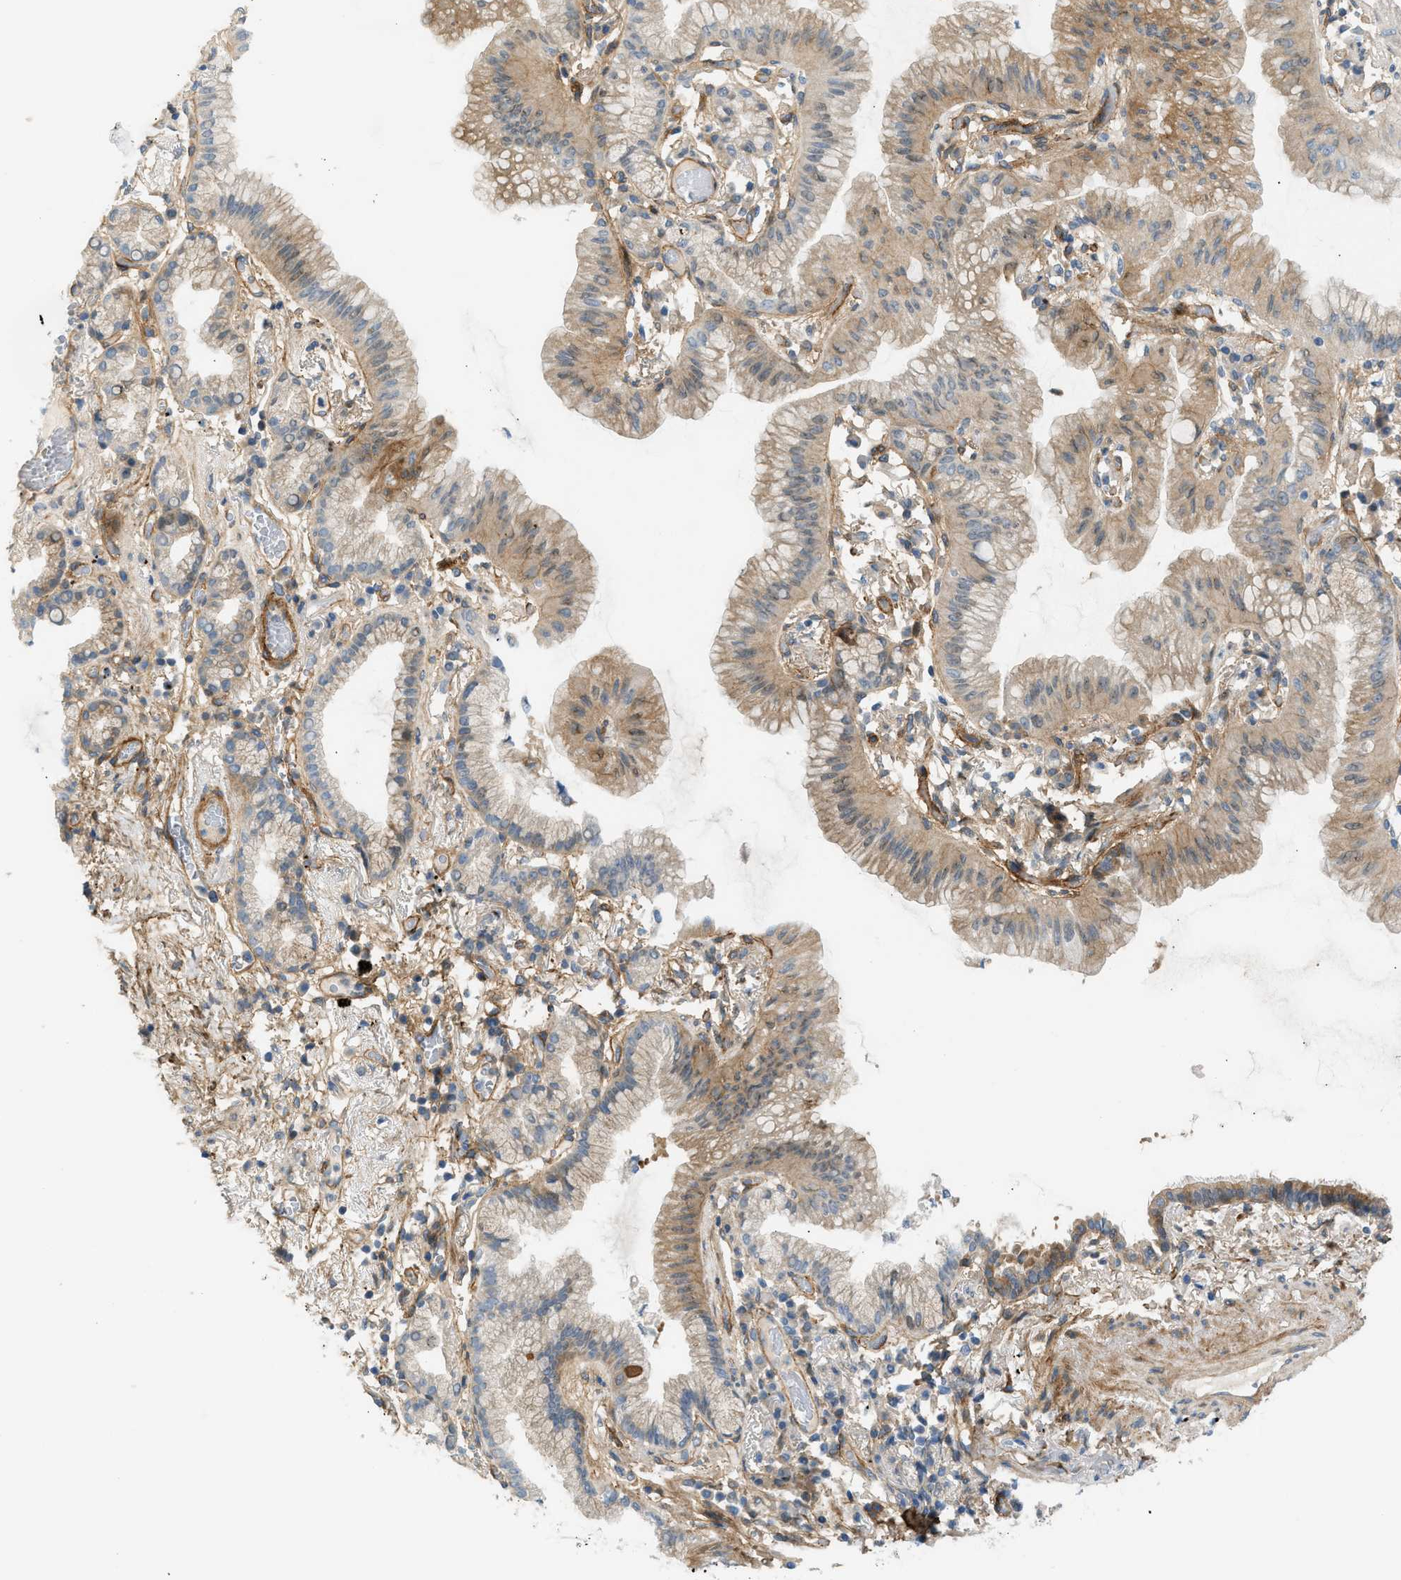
{"staining": {"intensity": "moderate", "quantity": ">75%", "location": "cytoplasmic/membranous"}, "tissue": "lung cancer", "cell_type": "Tumor cells", "image_type": "cancer", "snomed": [{"axis": "morphology", "description": "Normal tissue, NOS"}, {"axis": "morphology", "description": "Adenocarcinoma, NOS"}, {"axis": "topography", "description": "Bronchus"}, {"axis": "topography", "description": "Lung"}], "caption": "Protein analysis of adenocarcinoma (lung) tissue demonstrates moderate cytoplasmic/membranous expression in approximately >75% of tumor cells.", "gene": "EDNRA", "patient": {"sex": "female", "age": 70}}